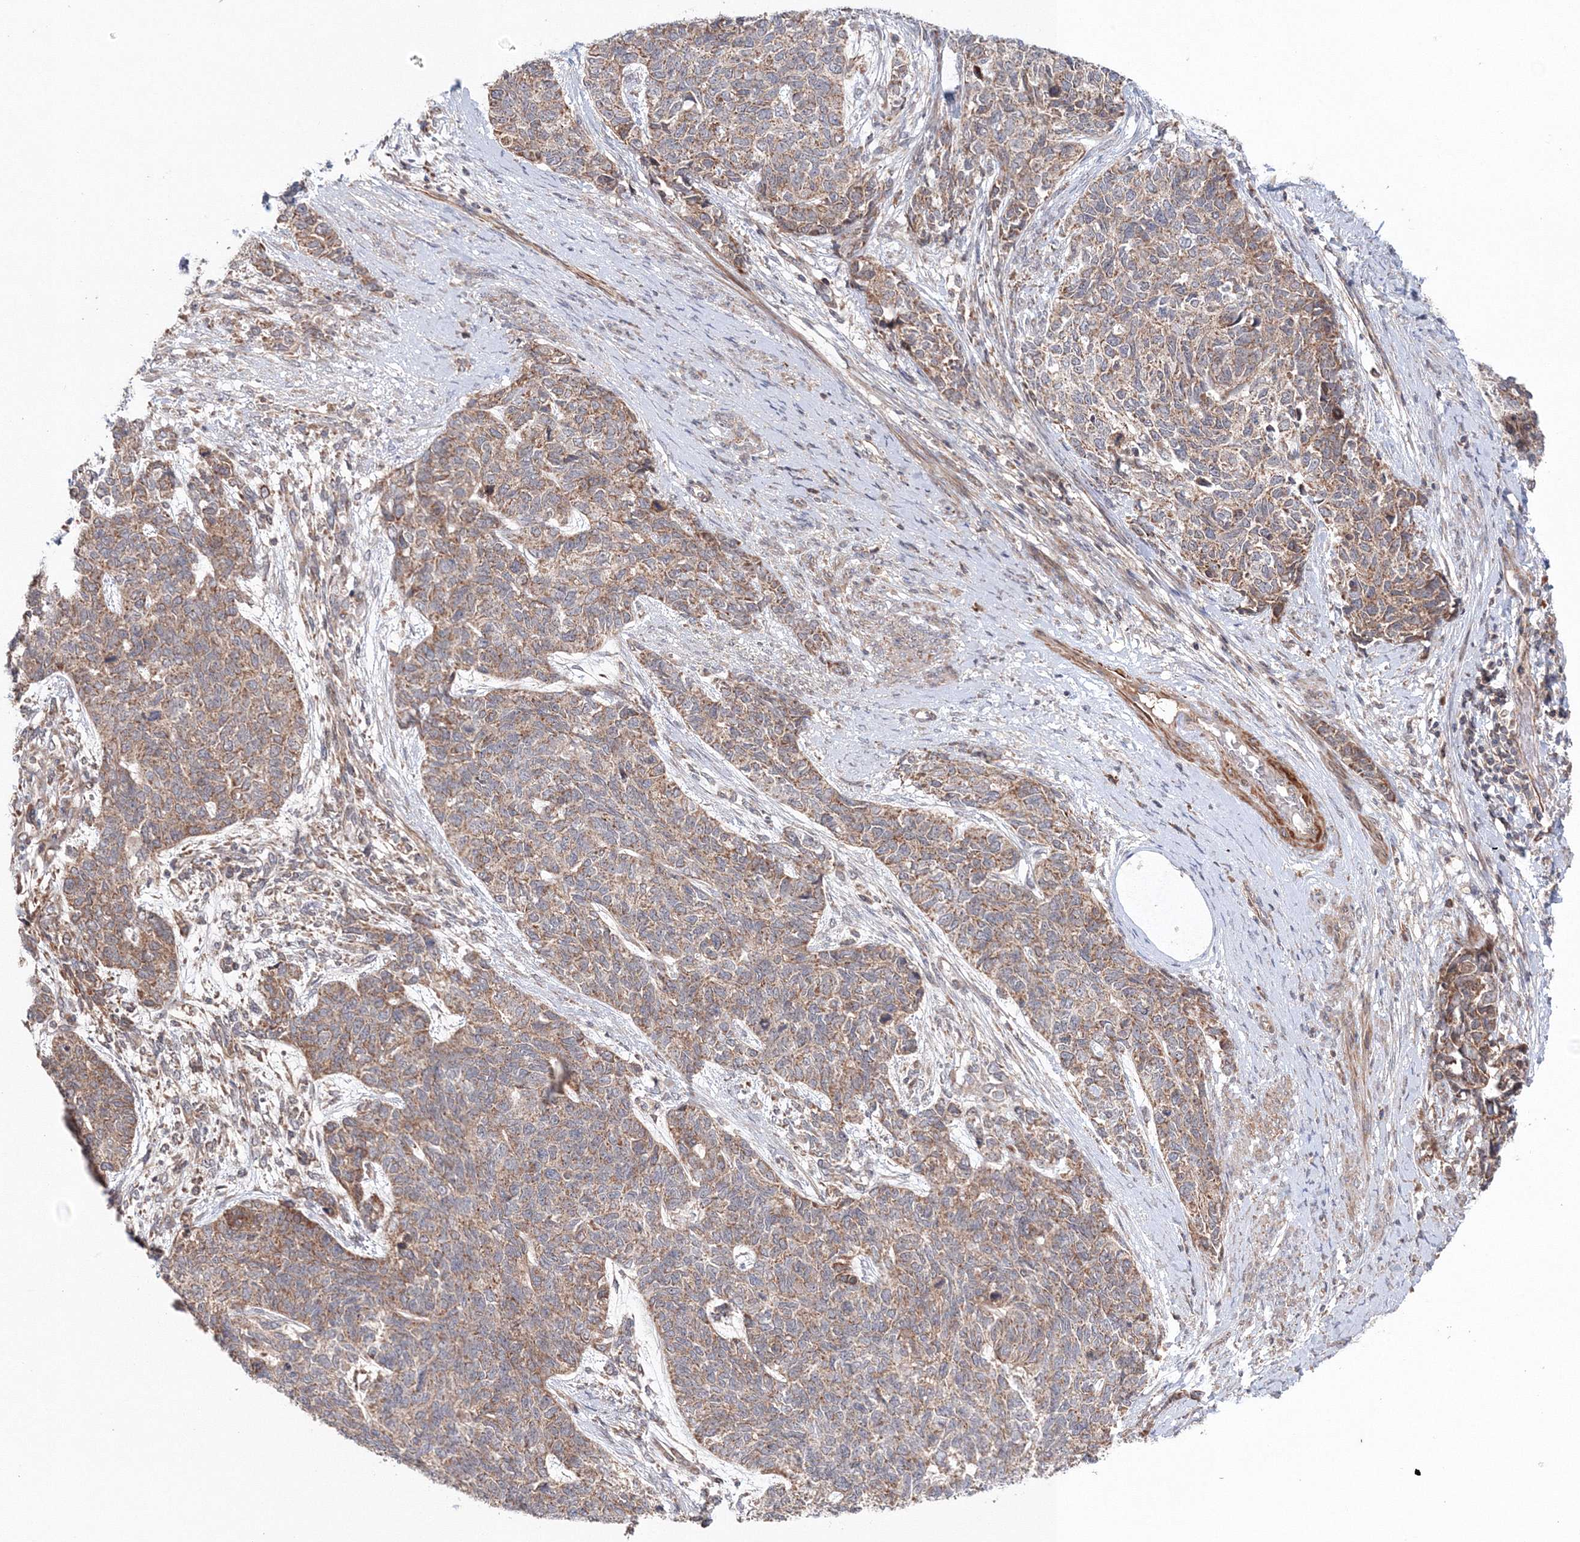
{"staining": {"intensity": "moderate", "quantity": ">75%", "location": "cytoplasmic/membranous"}, "tissue": "cervical cancer", "cell_type": "Tumor cells", "image_type": "cancer", "snomed": [{"axis": "morphology", "description": "Squamous cell carcinoma, NOS"}, {"axis": "topography", "description": "Cervix"}], "caption": "A brown stain highlights moderate cytoplasmic/membranous staining of a protein in squamous cell carcinoma (cervical) tumor cells. The staining was performed using DAB (3,3'-diaminobenzidine) to visualize the protein expression in brown, while the nuclei were stained in blue with hematoxylin (Magnification: 20x).", "gene": "NOA1", "patient": {"sex": "female", "age": 63}}